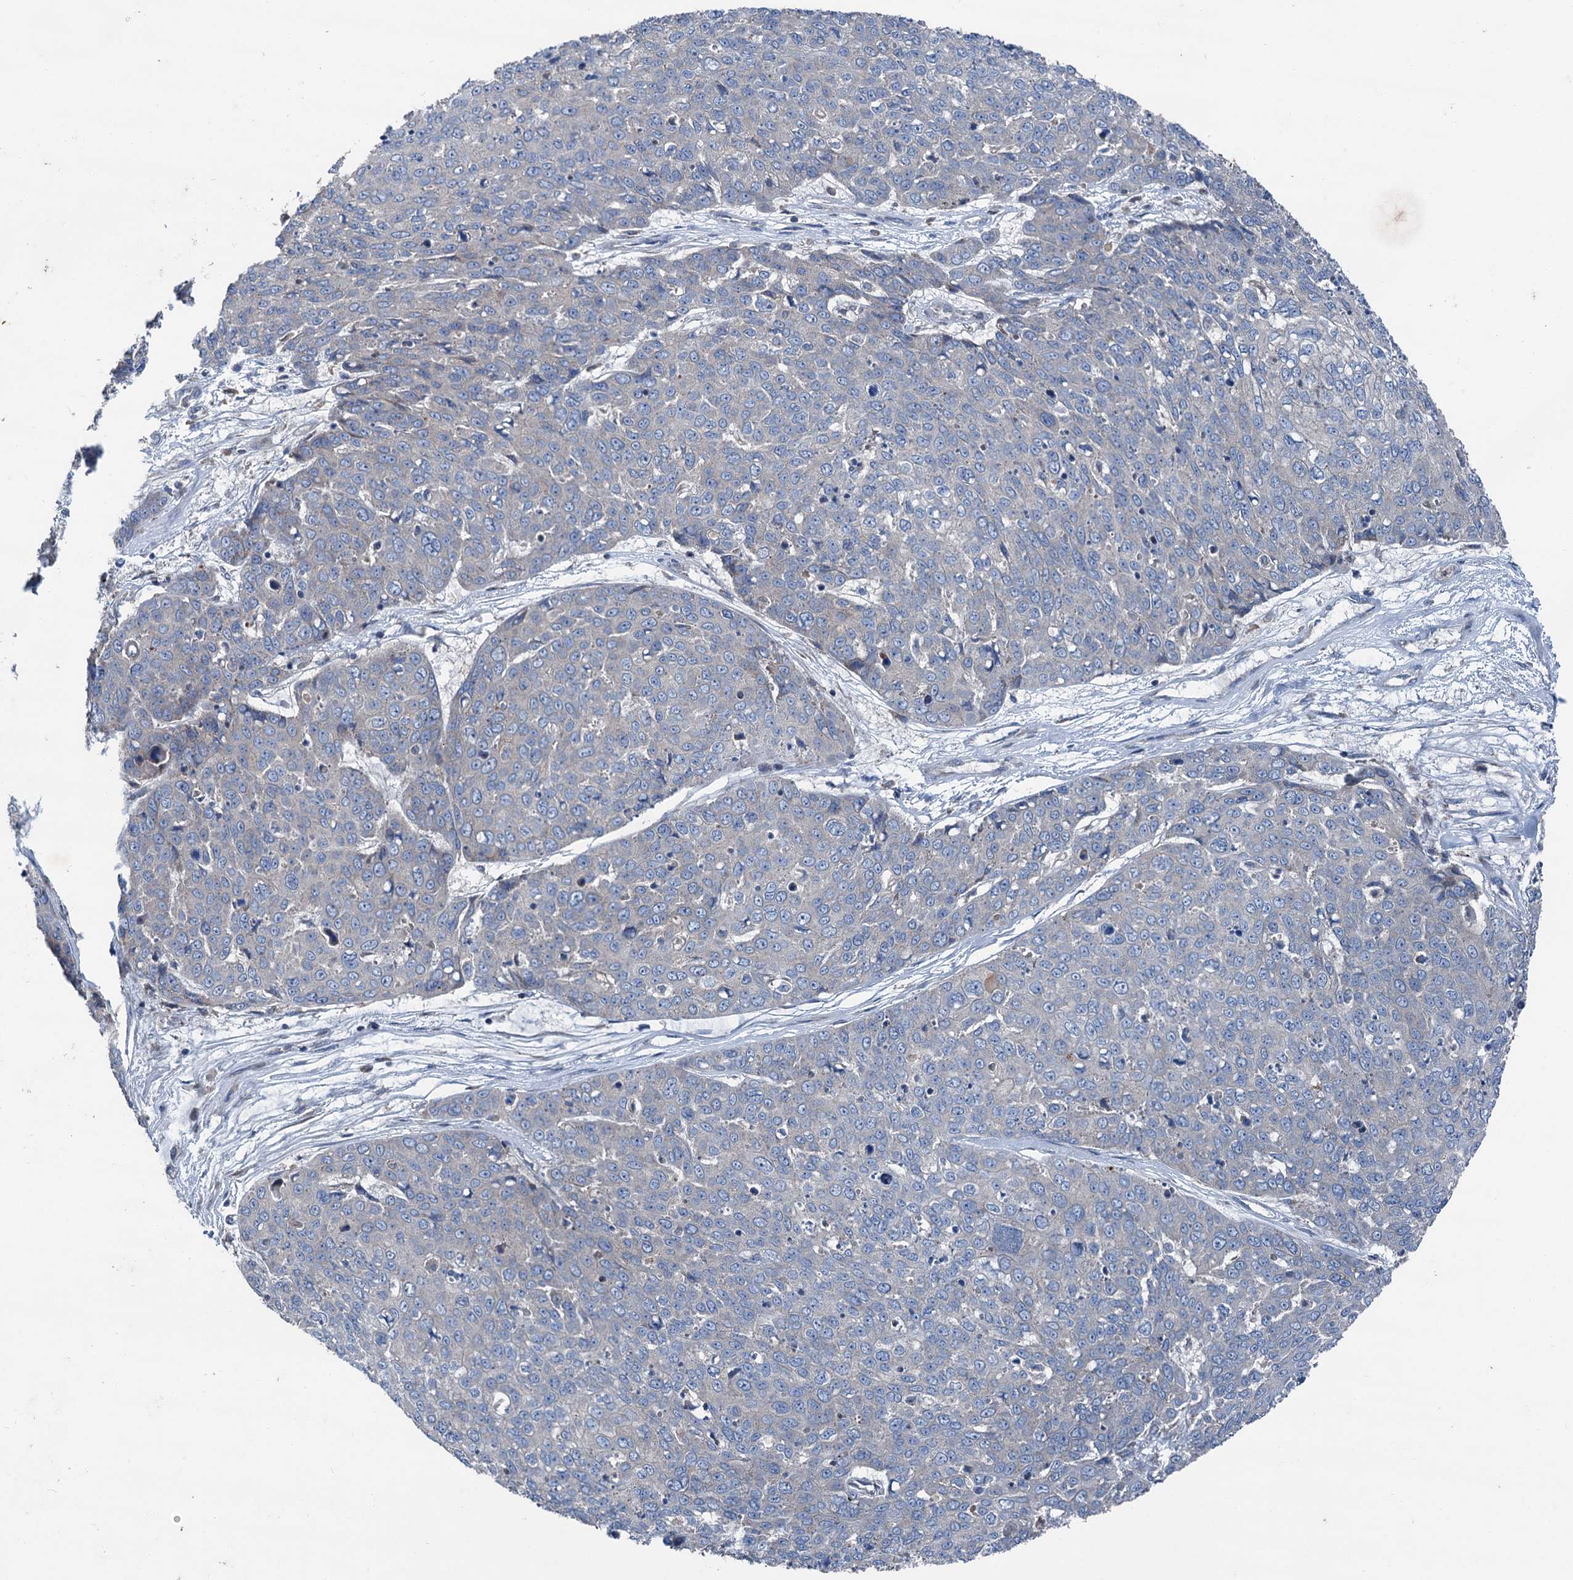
{"staining": {"intensity": "negative", "quantity": "none", "location": "none"}, "tissue": "skin cancer", "cell_type": "Tumor cells", "image_type": "cancer", "snomed": [{"axis": "morphology", "description": "Squamous cell carcinoma, NOS"}, {"axis": "topography", "description": "Skin"}], "caption": "This is a histopathology image of immunohistochemistry (IHC) staining of skin squamous cell carcinoma, which shows no expression in tumor cells.", "gene": "RUFY1", "patient": {"sex": "male", "age": 71}}